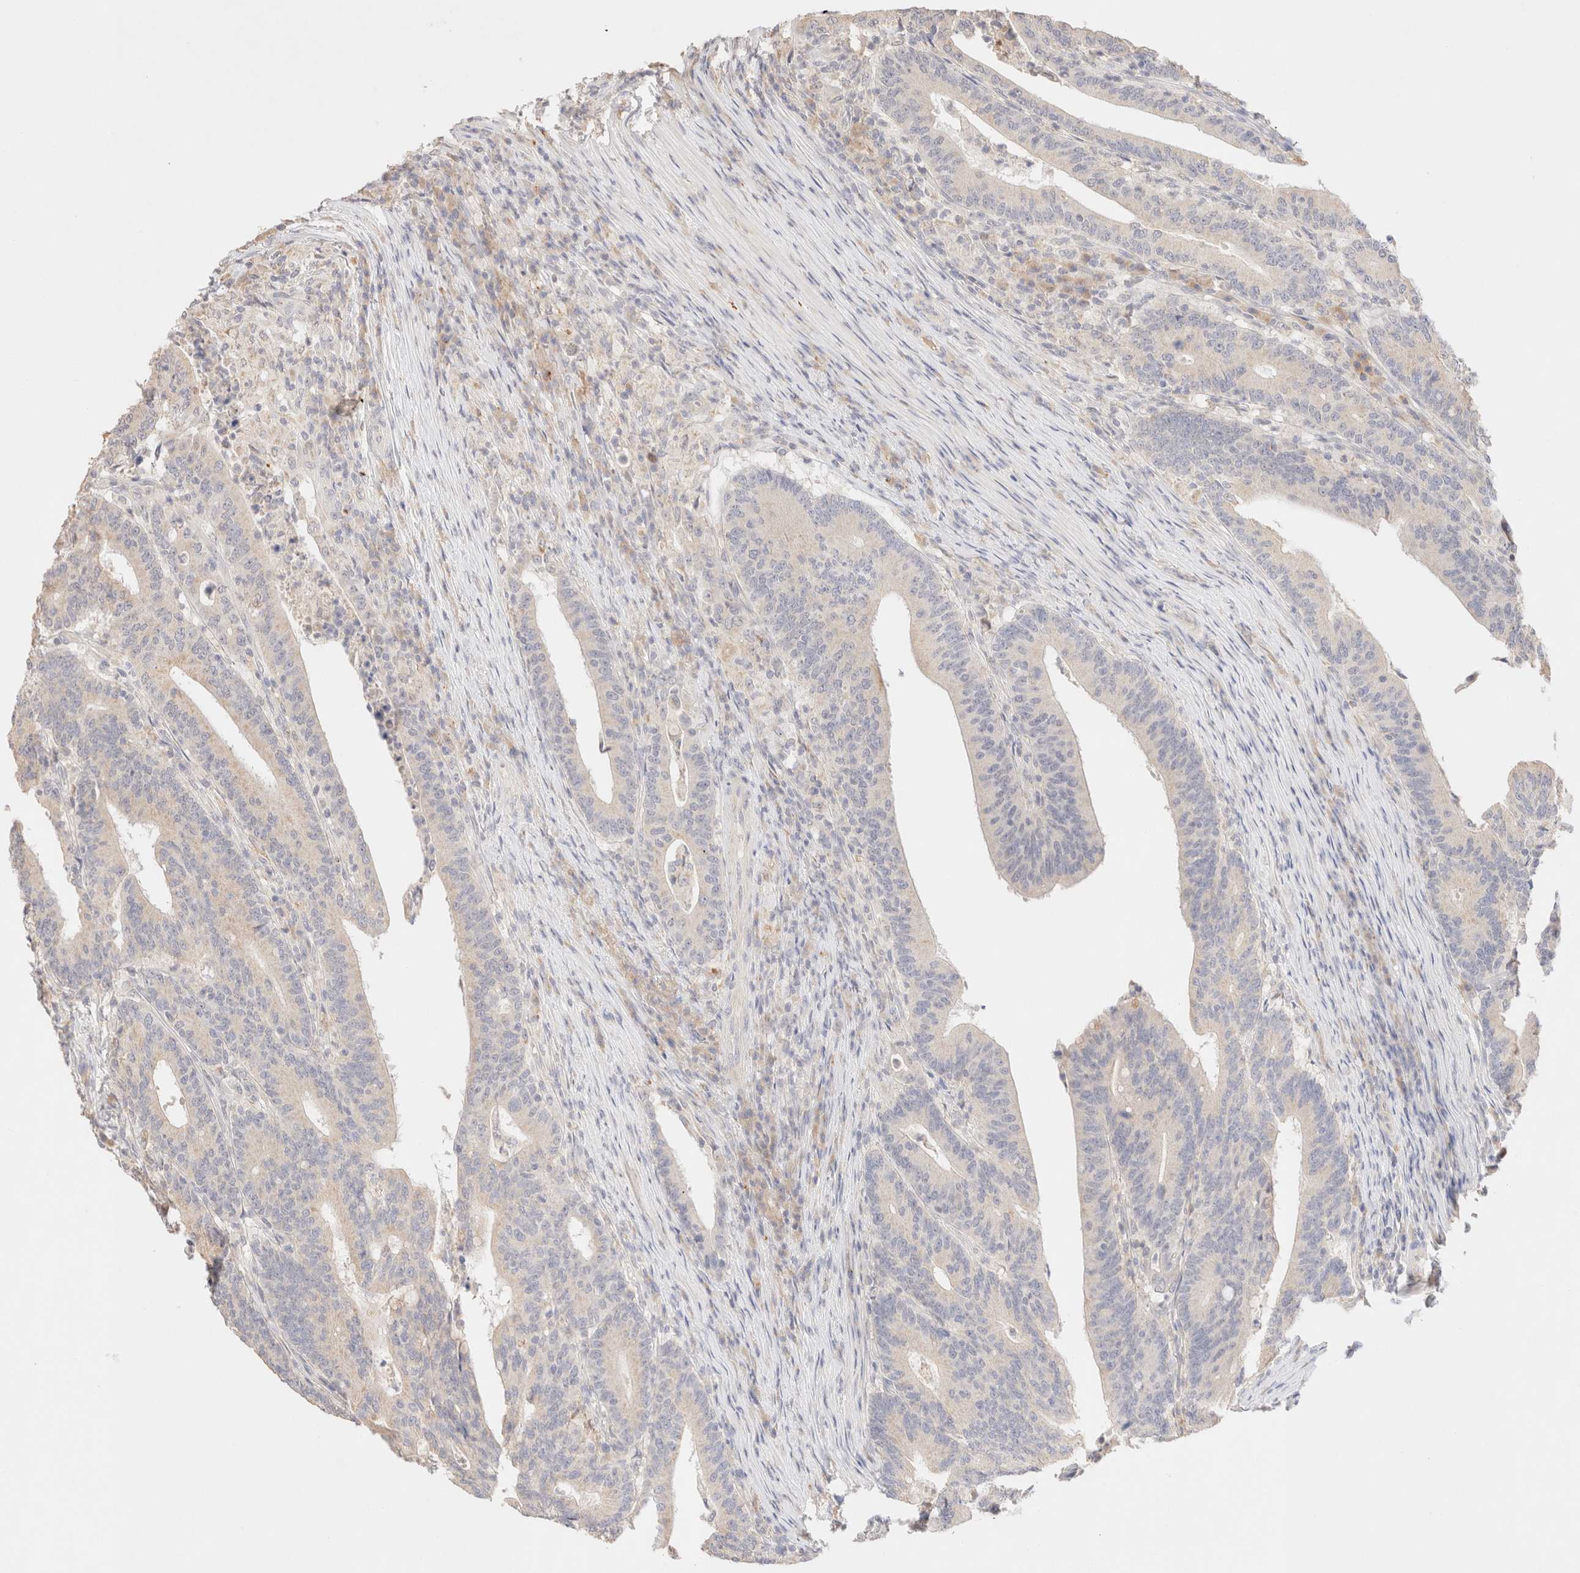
{"staining": {"intensity": "negative", "quantity": "none", "location": "none"}, "tissue": "colorectal cancer", "cell_type": "Tumor cells", "image_type": "cancer", "snomed": [{"axis": "morphology", "description": "Adenocarcinoma, NOS"}, {"axis": "topography", "description": "Colon"}], "caption": "A micrograph of human colorectal cancer (adenocarcinoma) is negative for staining in tumor cells.", "gene": "SNTB1", "patient": {"sex": "female", "age": 66}}